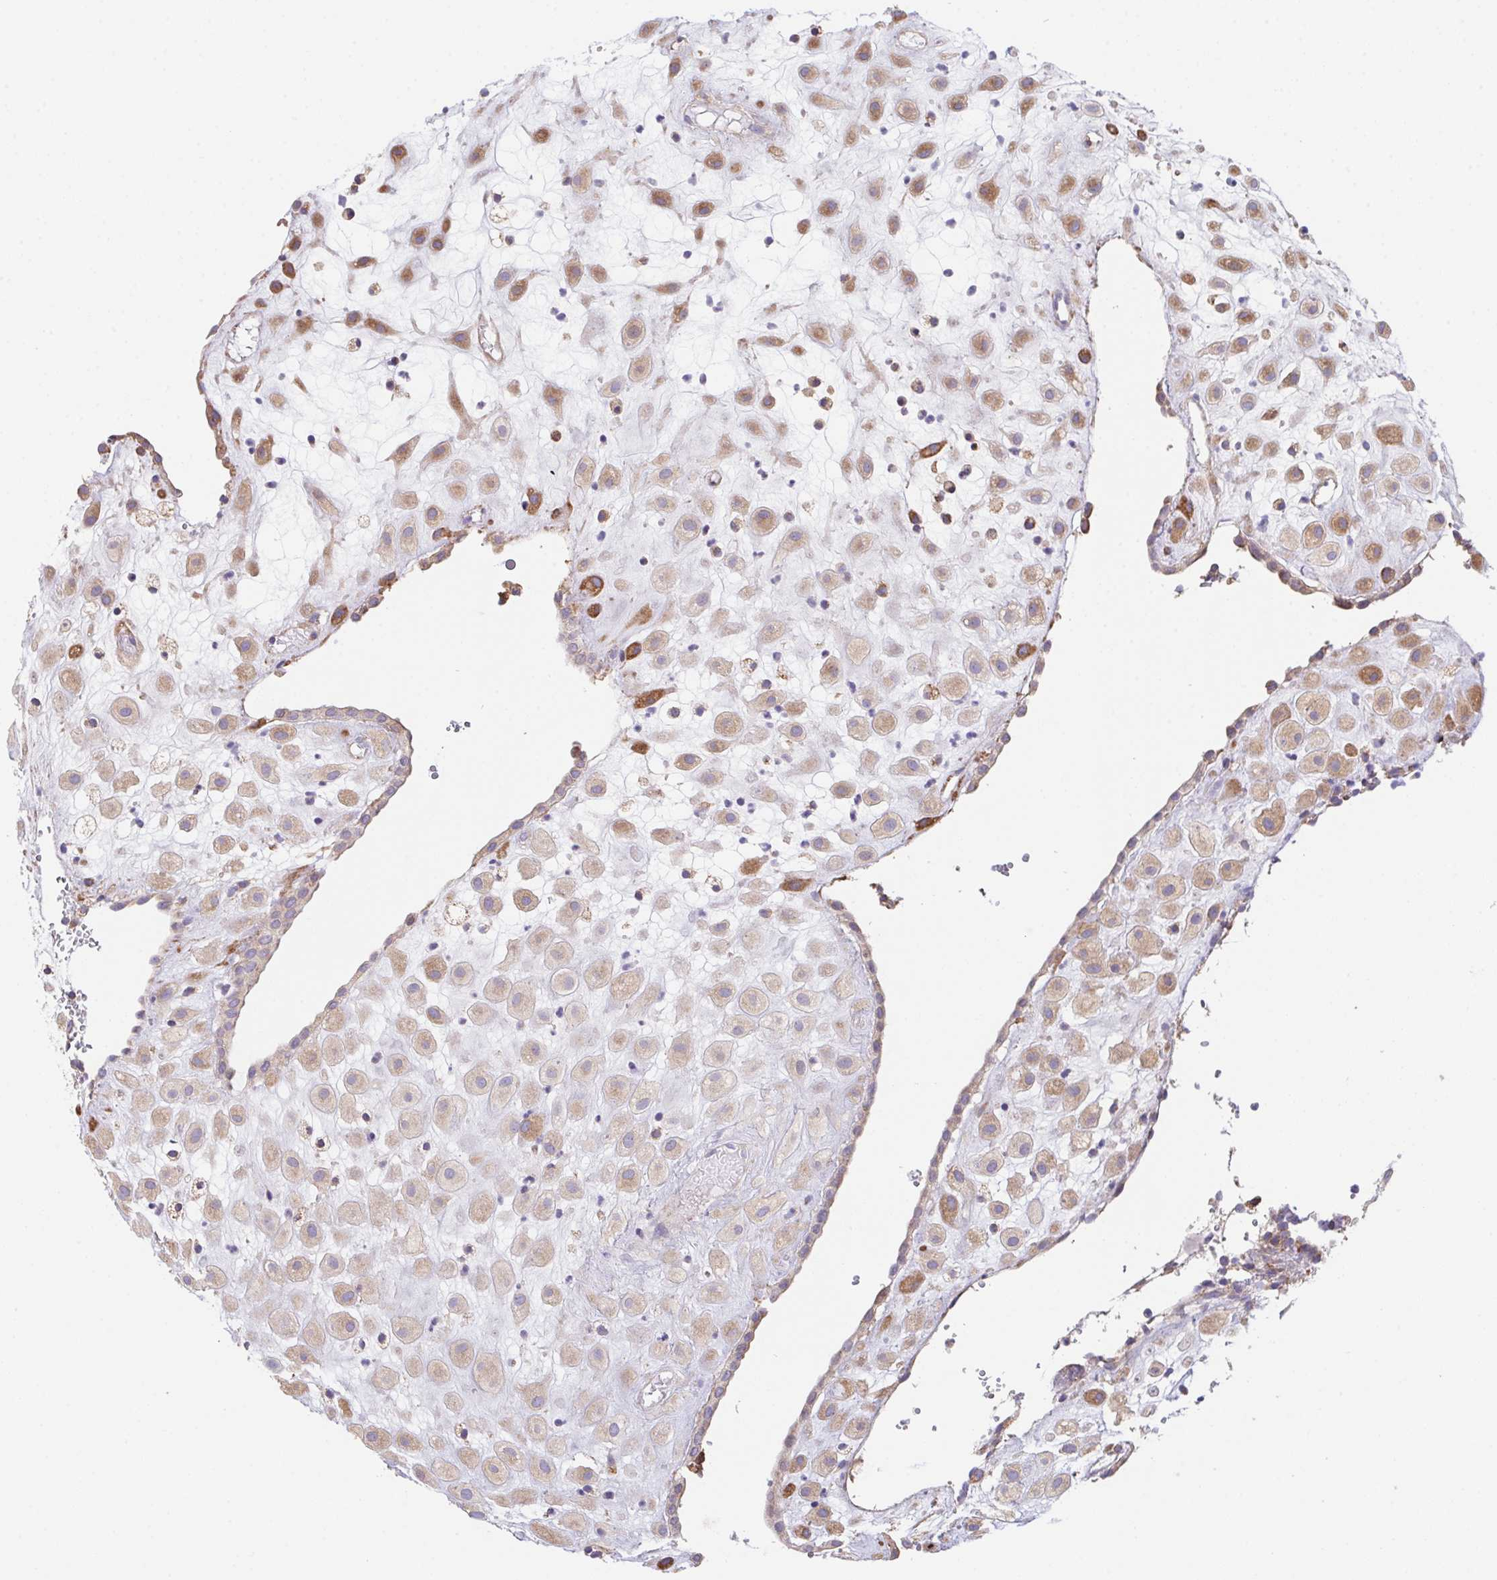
{"staining": {"intensity": "moderate", "quantity": ">75%", "location": "cytoplasmic/membranous"}, "tissue": "placenta", "cell_type": "Decidual cells", "image_type": "normal", "snomed": [{"axis": "morphology", "description": "Normal tissue, NOS"}, {"axis": "topography", "description": "Placenta"}], "caption": "Decidual cells demonstrate medium levels of moderate cytoplasmic/membranous expression in about >75% of cells in unremarkable placenta. (DAB (3,3'-diaminobenzidine) = brown stain, brightfield microscopy at high magnification).", "gene": "ADAM8", "patient": {"sex": "female", "age": 24}}